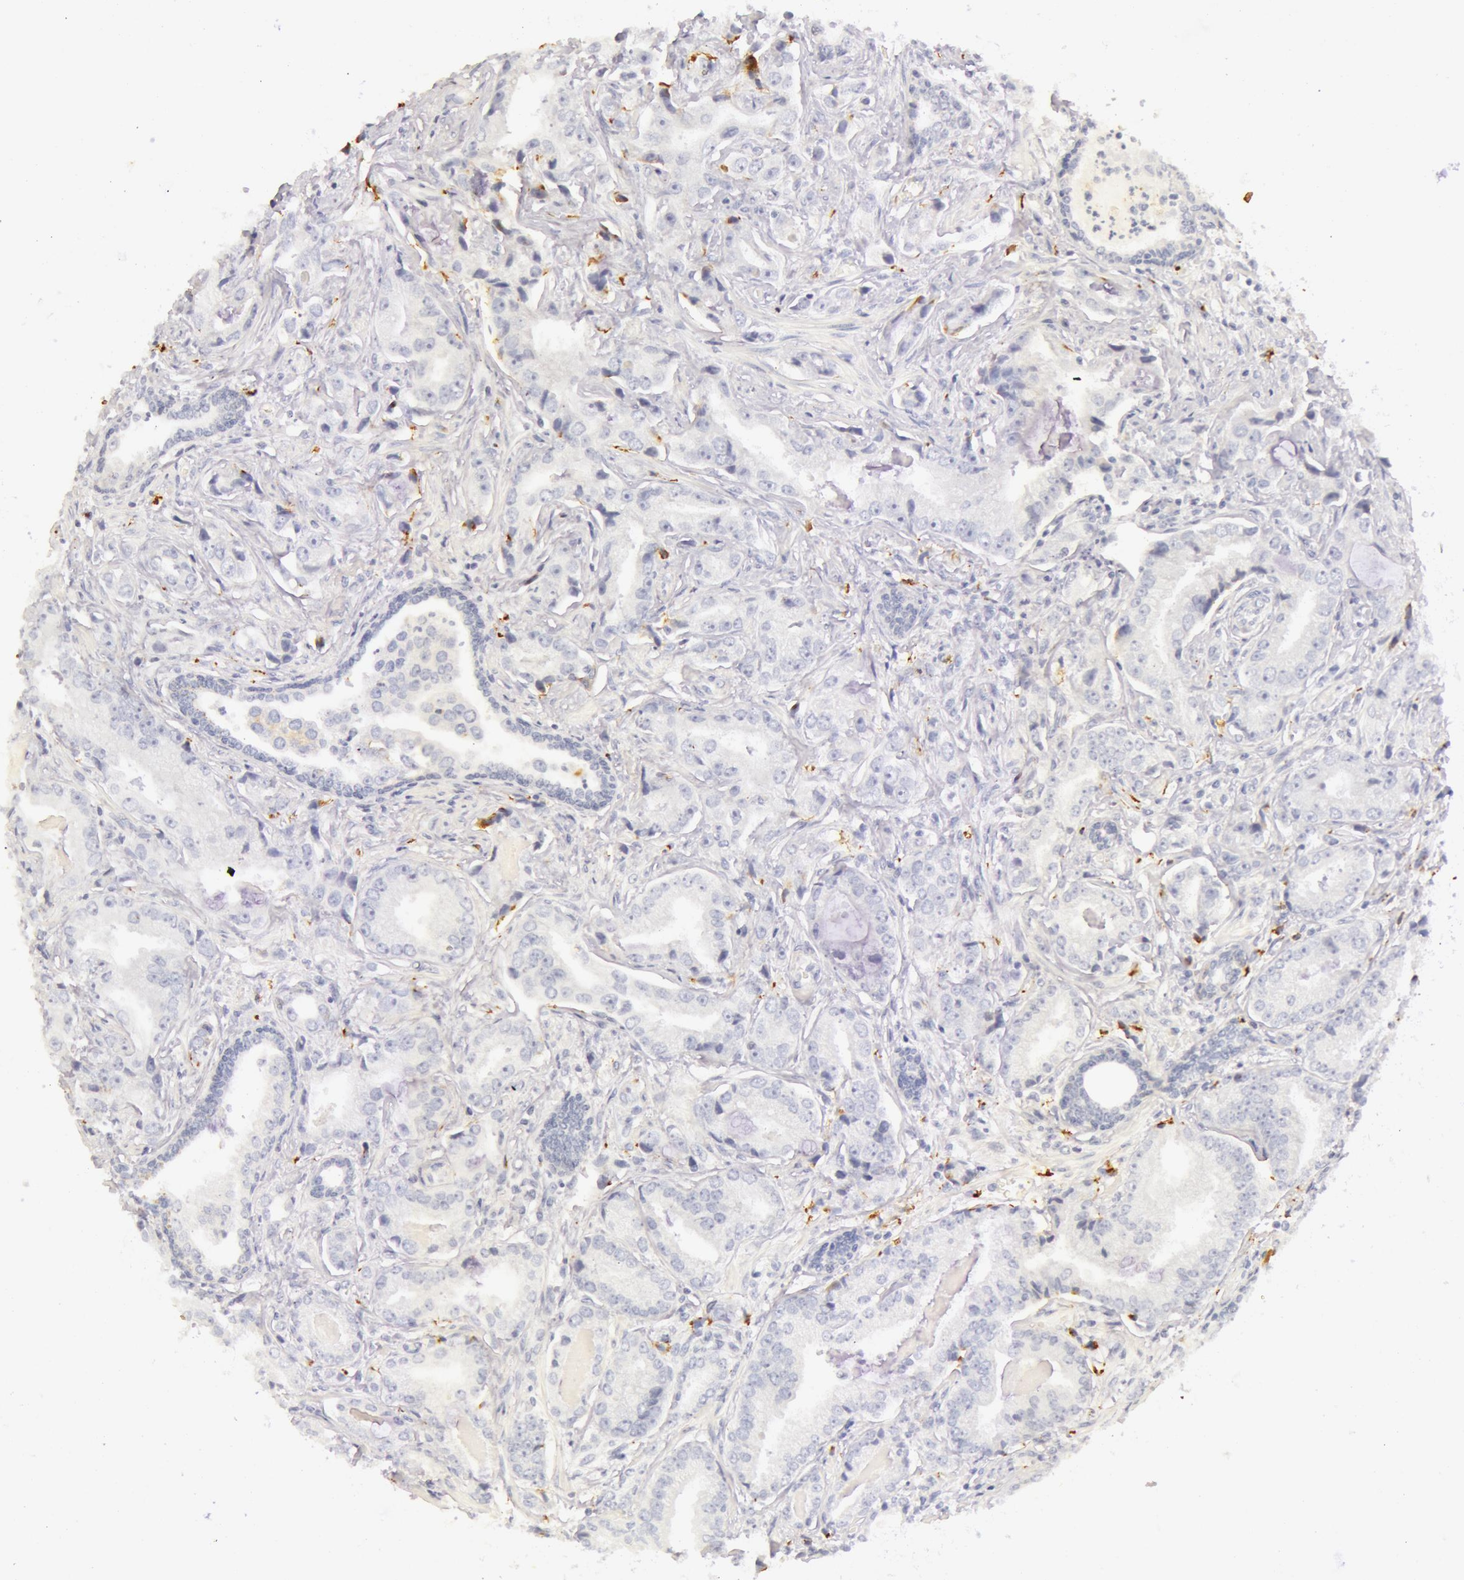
{"staining": {"intensity": "negative", "quantity": "none", "location": "none"}, "tissue": "prostate cancer", "cell_type": "Tumor cells", "image_type": "cancer", "snomed": [{"axis": "morphology", "description": "Adenocarcinoma, Low grade"}, {"axis": "topography", "description": "Prostate"}], "caption": "A high-resolution photomicrograph shows immunohistochemistry (IHC) staining of prostate cancer (adenocarcinoma (low-grade)), which displays no significant staining in tumor cells.", "gene": "C4BPA", "patient": {"sex": "male", "age": 65}}